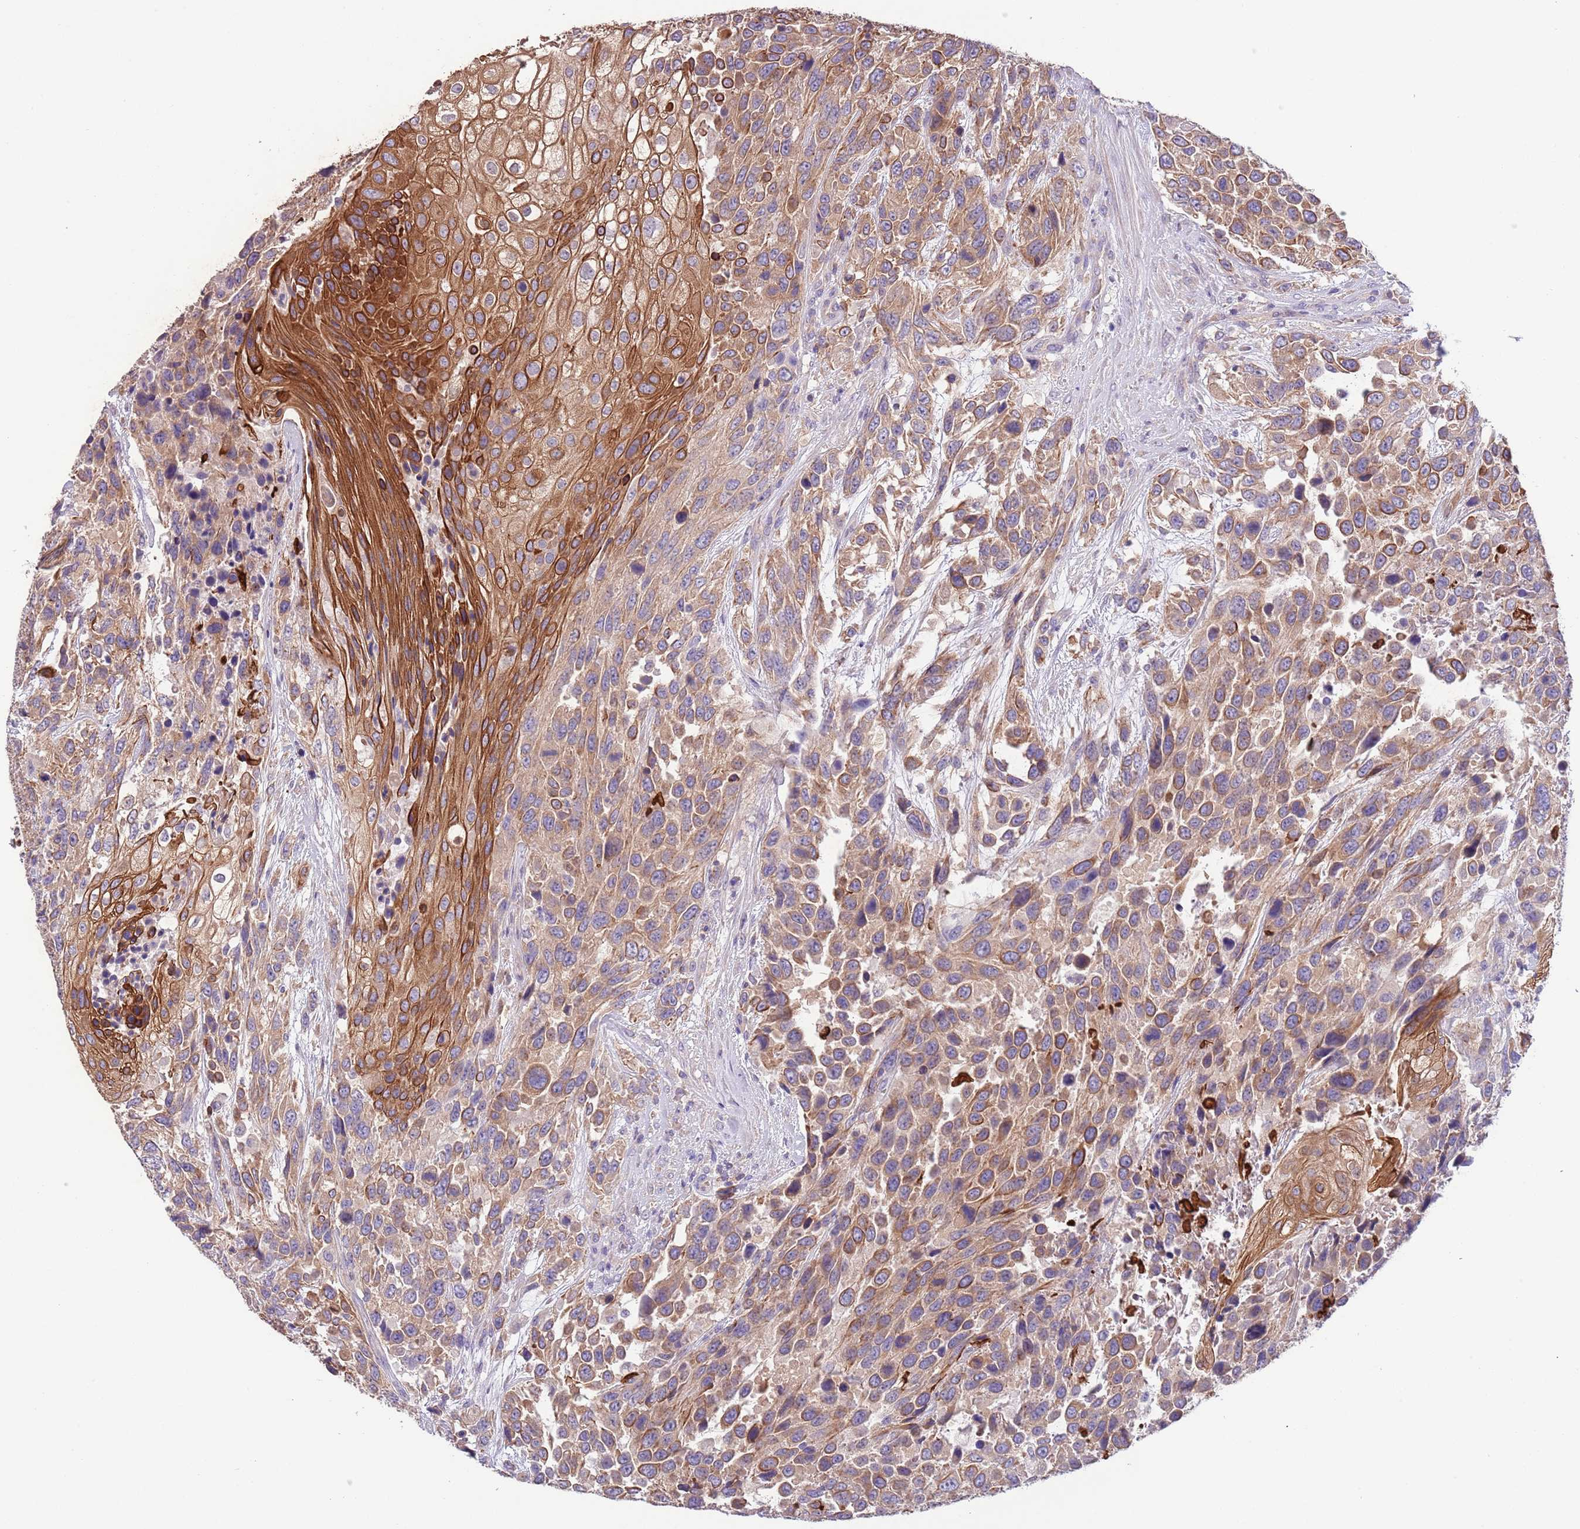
{"staining": {"intensity": "moderate", "quantity": ">75%", "location": "cytoplasmic/membranous"}, "tissue": "urothelial cancer", "cell_type": "Tumor cells", "image_type": "cancer", "snomed": [{"axis": "morphology", "description": "Urothelial carcinoma, High grade"}, {"axis": "topography", "description": "Urinary bladder"}], "caption": "Protein staining of urothelial cancer tissue reveals moderate cytoplasmic/membranous positivity in approximately >75% of tumor cells.", "gene": "ZNF658", "patient": {"sex": "female", "age": 70}}